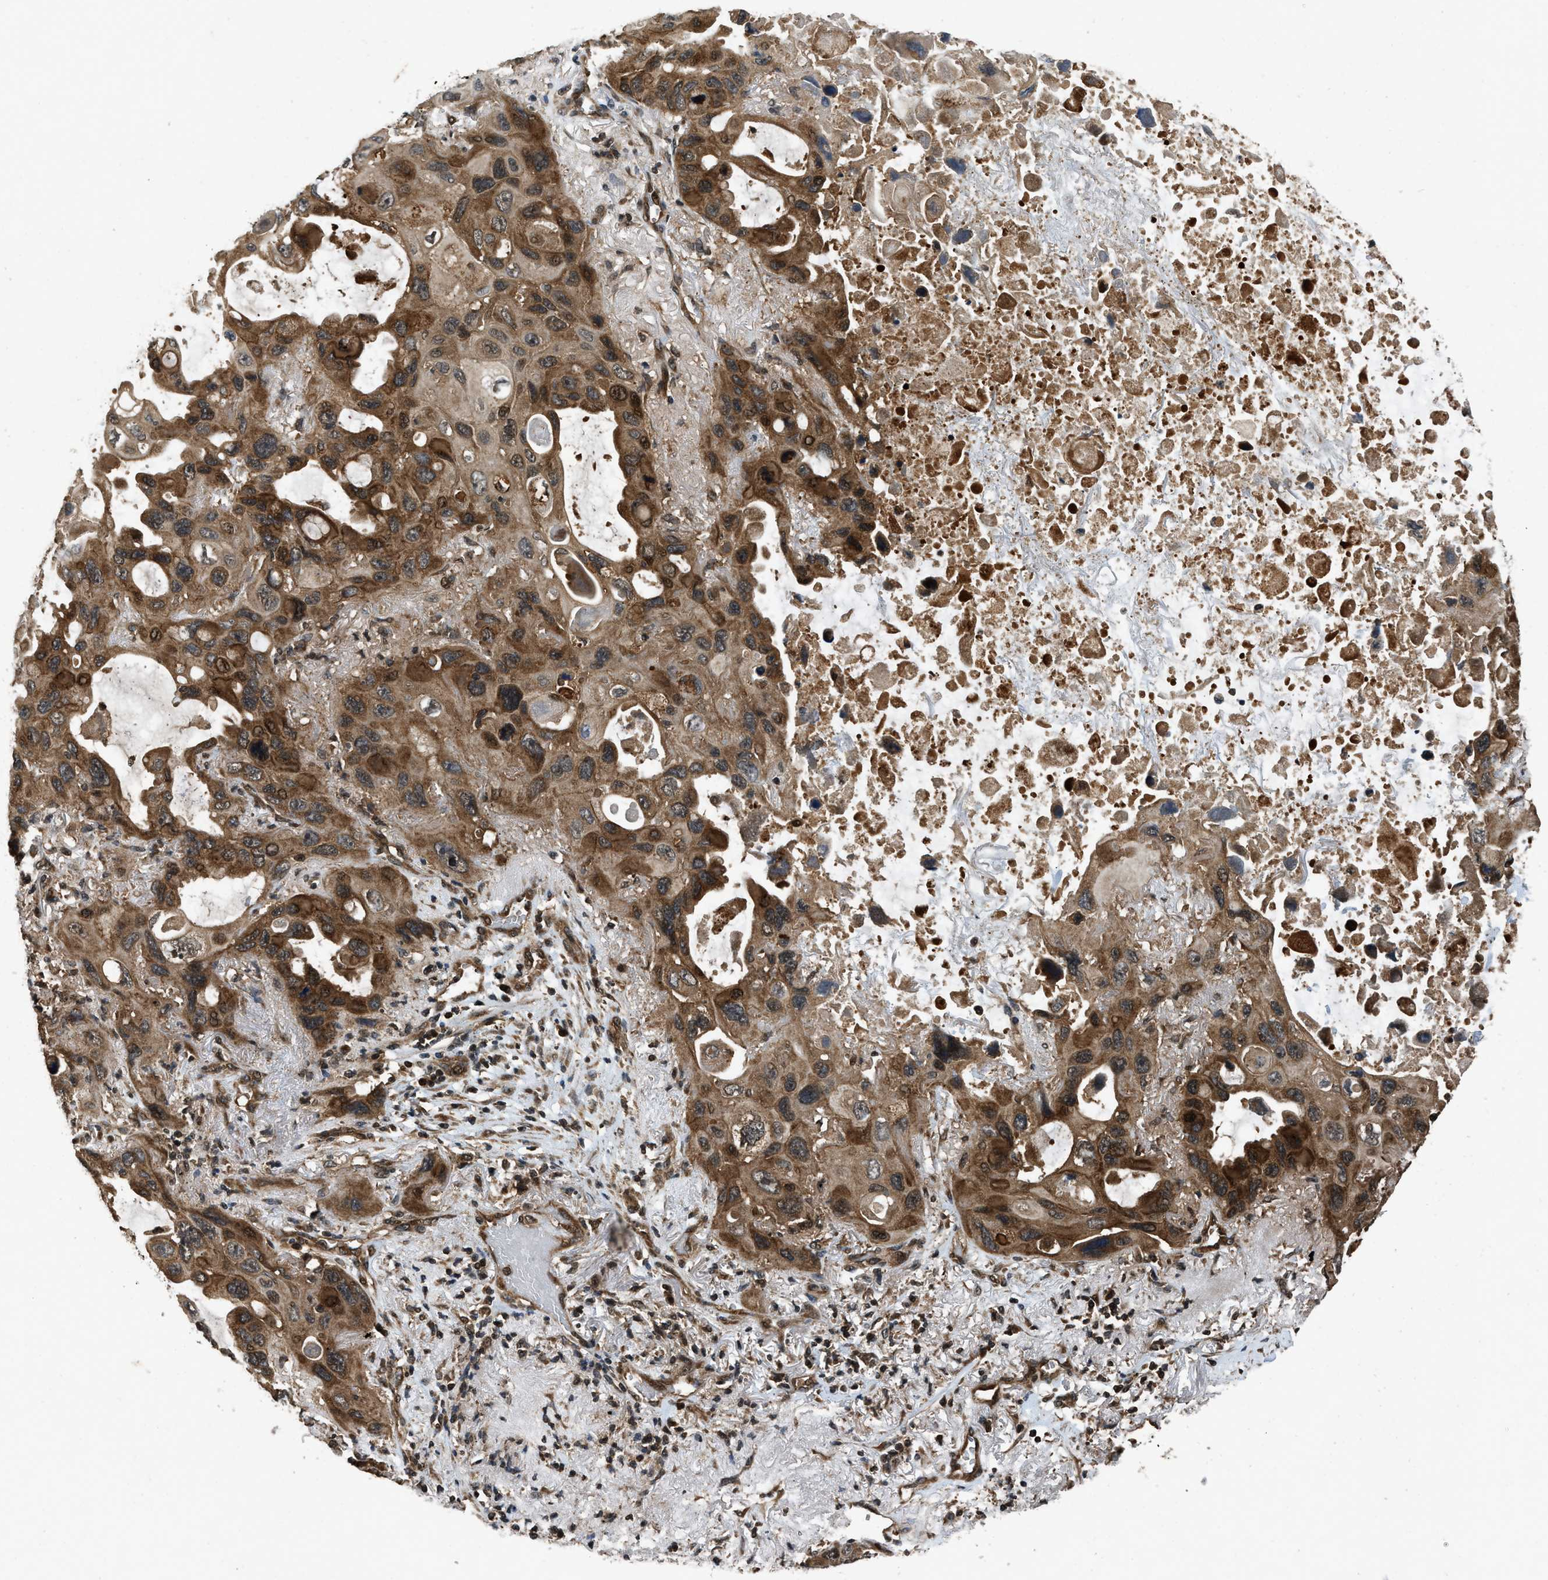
{"staining": {"intensity": "moderate", "quantity": ">75%", "location": "cytoplasmic/membranous"}, "tissue": "lung cancer", "cell_type": "Tumor cells", "image_type": "cancer", "snomed": [{"axis": "morphology", "description": "Squamous cell carcinoma, NOS"}, {"axis": "topography", "description": "Lung"}], "caption": "The immunohistochemical stain labels moderate cytoplasmic/membranous staining in tumor cells of lung cancer (squamous cell carcinoma) tissue.", "gene": "RPS6KB1", "patient": {"sex": "female", "age": 73}}